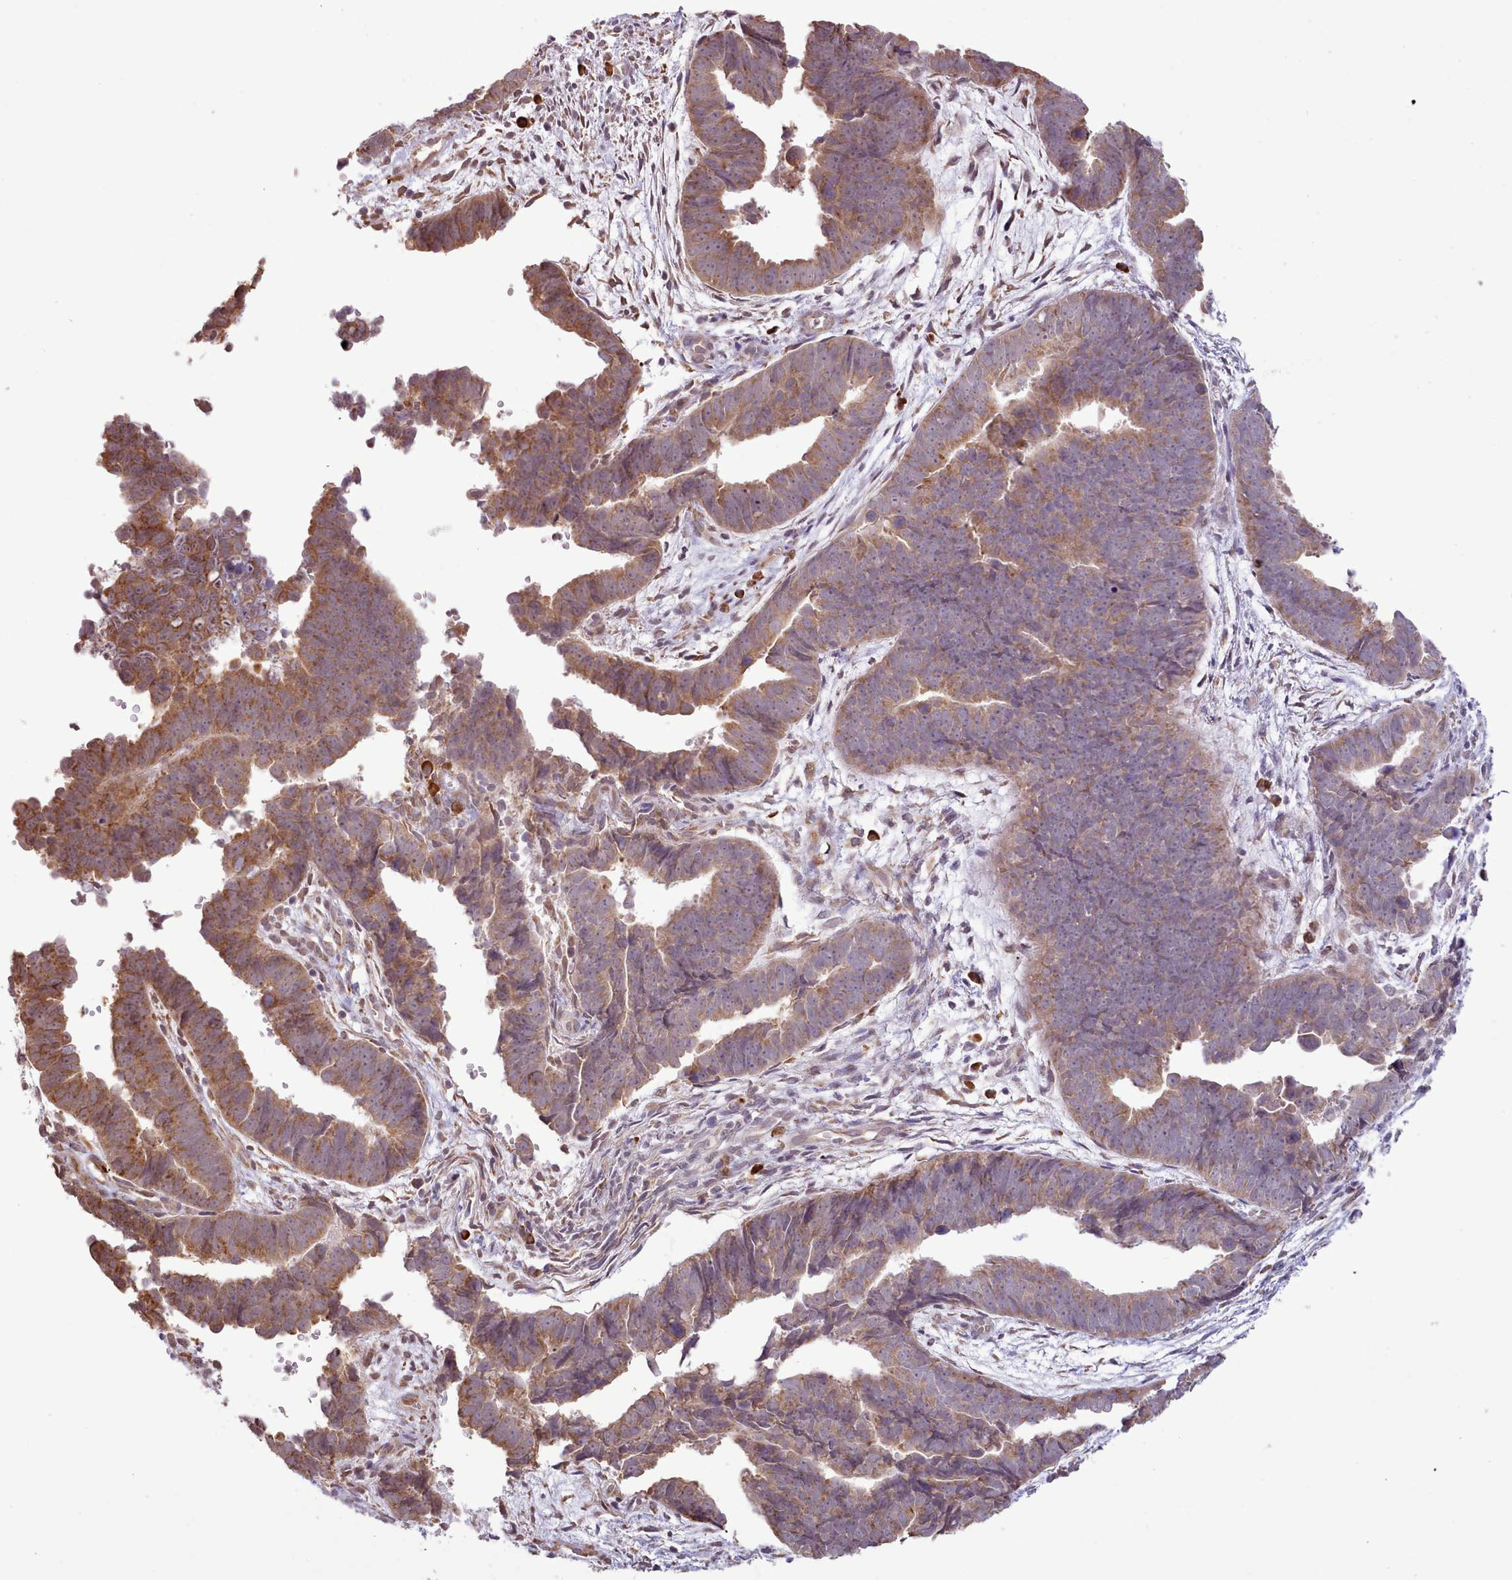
{"staining": {"intensity": "moderate", "quantity": ">75%", "location": "cytoplasmic/membranous"}, "tissue": "endometrial cancer", "cell_type": "Tumor cells", "image_type": "cancer", "snomed": [{"axis": "morphology", "description": "Adenocarcinoma, NOS"}, {"axis": "topography", "description": "Endometrium"}], "caption": "A high-resolution histopathology image shows immunohistochemistry staining of endometrial cancer, which reveals moderate cytoplasmic/membranous positivity in about >75% of tumor cells. (Stains: DAB (3,3'-diaminobenzidine) in brown, nuclei in blue, Microscopy: brightfield microscopy at high magnification).", "gene": "SEC61B", "patient": {"sex": "female", "age": 75}}